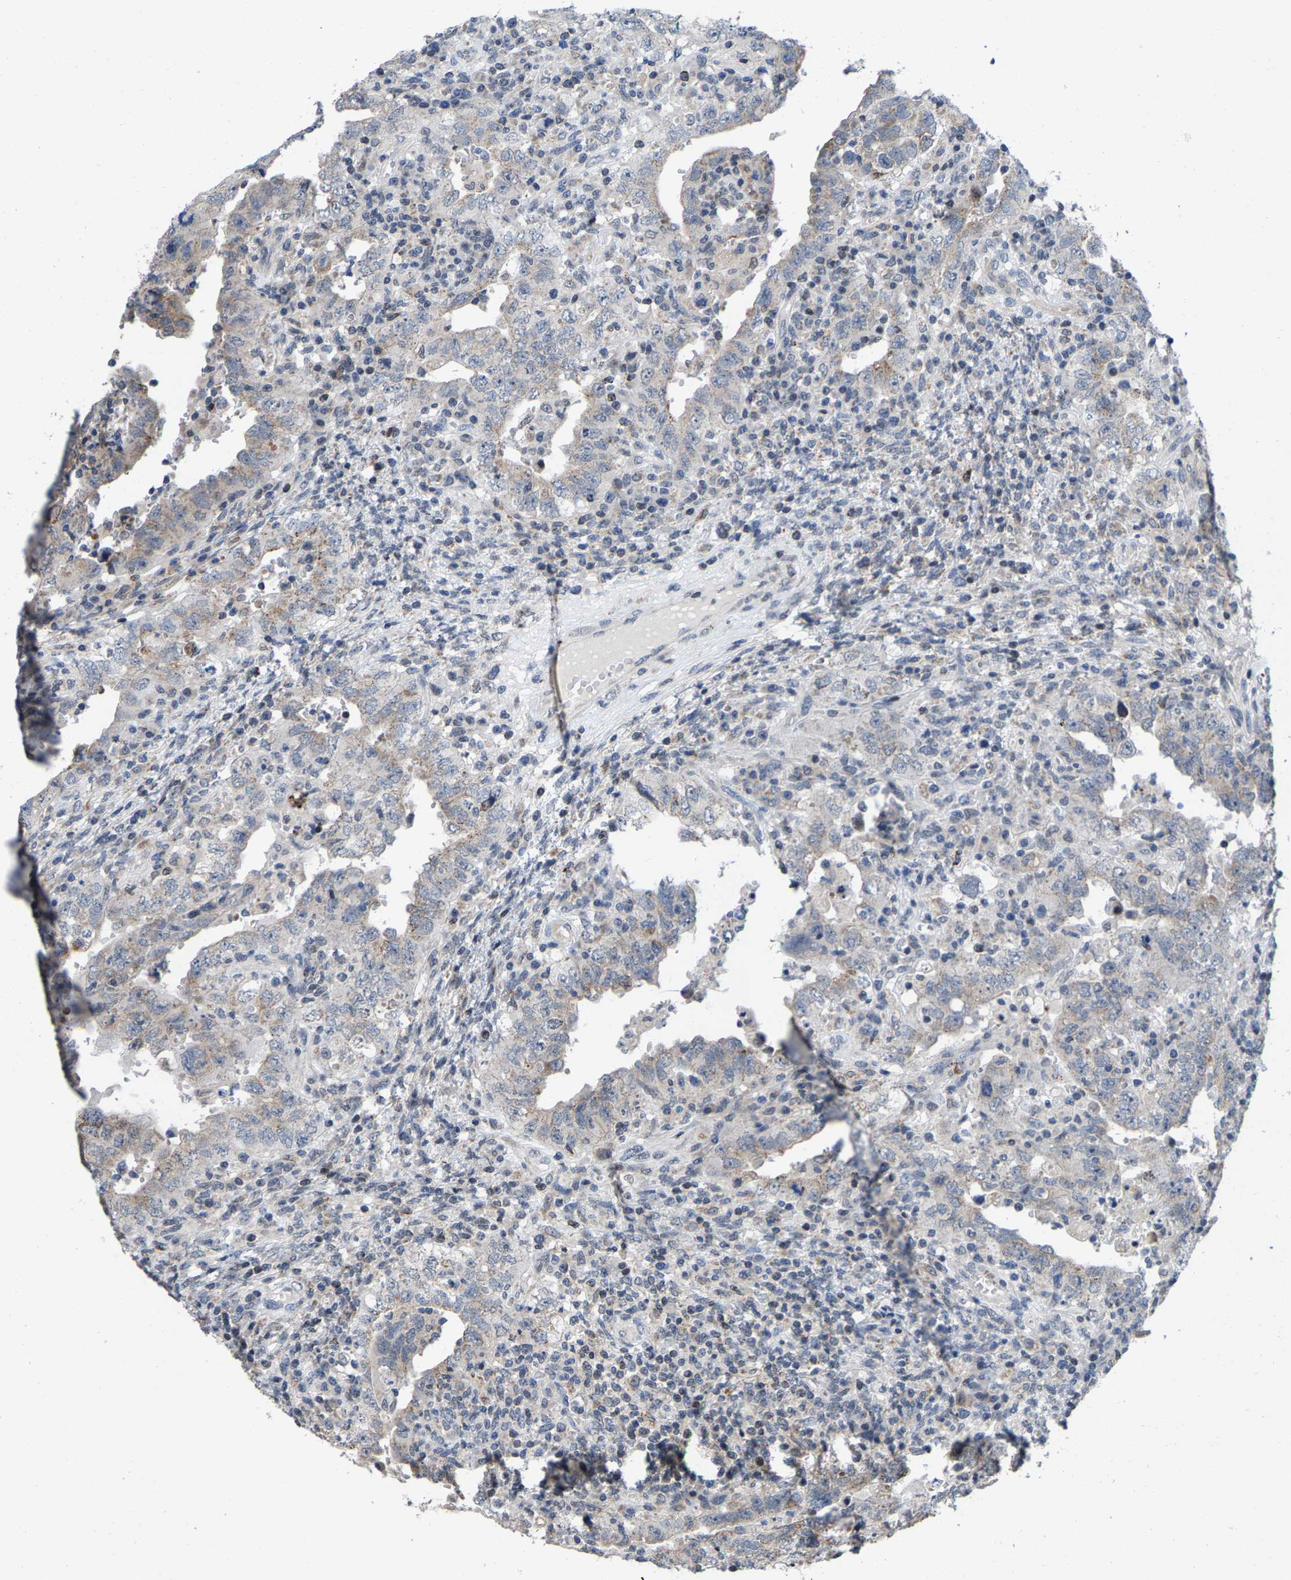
{"staining": {"intensity": "negative", "quantity": "none", "location": "none"}, "tissue": "testis cancer", "cell_type": "Tumor cells", "image_type": "cancer", "snomed": [{"axis": "morphology", "description": "Carcinoma, Embryonal, NOS"}, {"axis": "topography", "description": "Testis"}], "caption": "The micrograph demonstrates no significant staining in tumor cells of embryonal carcinoma (testis). The staining is performed using DAB (3,3'-diaminobenzidine) brown chromogen with nuclei counter-stained in using hematoxylin.", "gene": "TDRKH", "patient": {"sex": "male", "age": 26}}